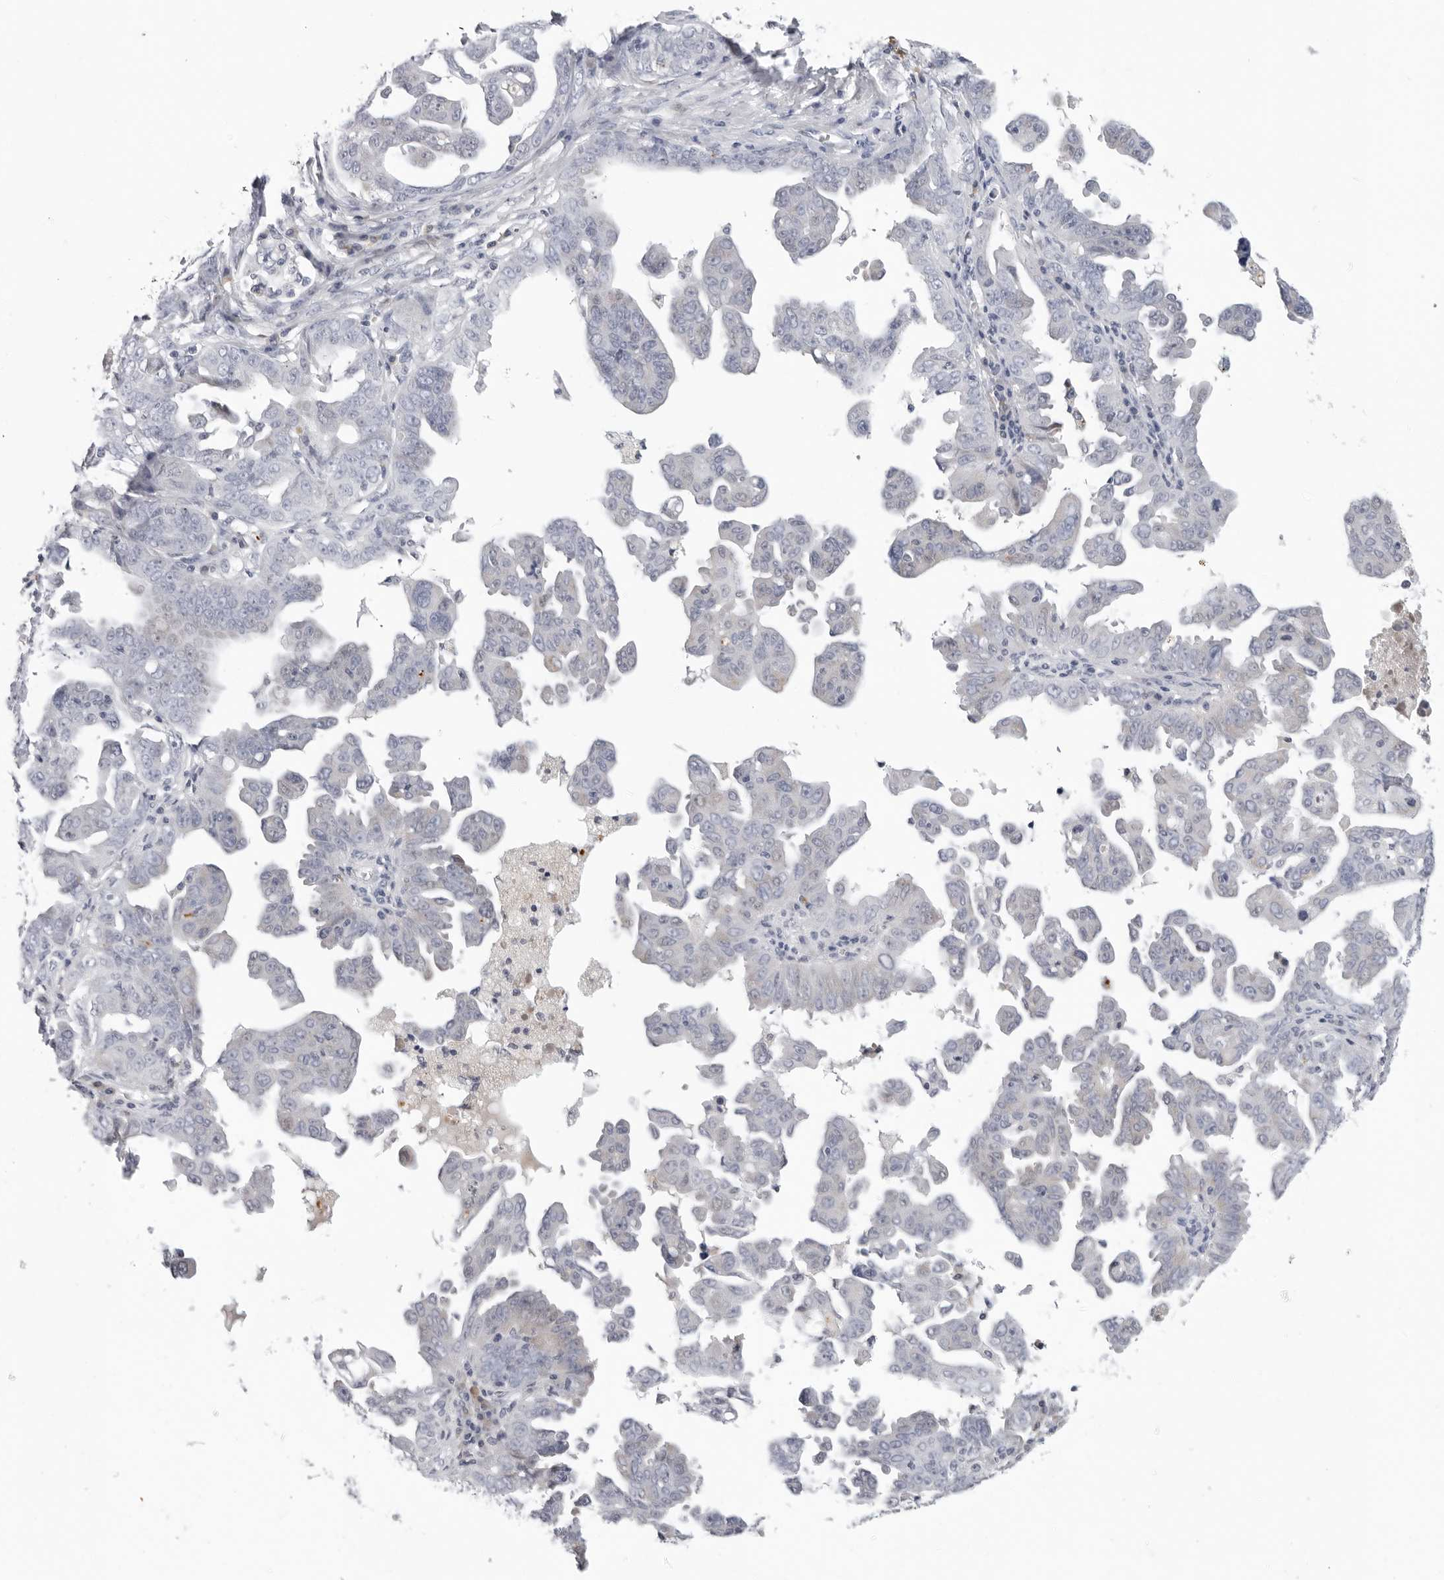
{"staining": {"intensity": "negative", "quantity": "none", "location": "none"}, "tissue": "ovarian cancer", "cell_type": "Tumor cells", "image_type": "cancer", "snomed": [{"axis": "morphology", "description": "Carcinoma, endometroid"}, {"axis": "topography", "description": "Ovary"}], "caption": "A high-resolution photomicrograph shows IHC staining of ovarian cancer, which shows no significant positivity in tumor cells.", "gene": "ZNF502", "patient": {"sex": "female", "age": 62}}